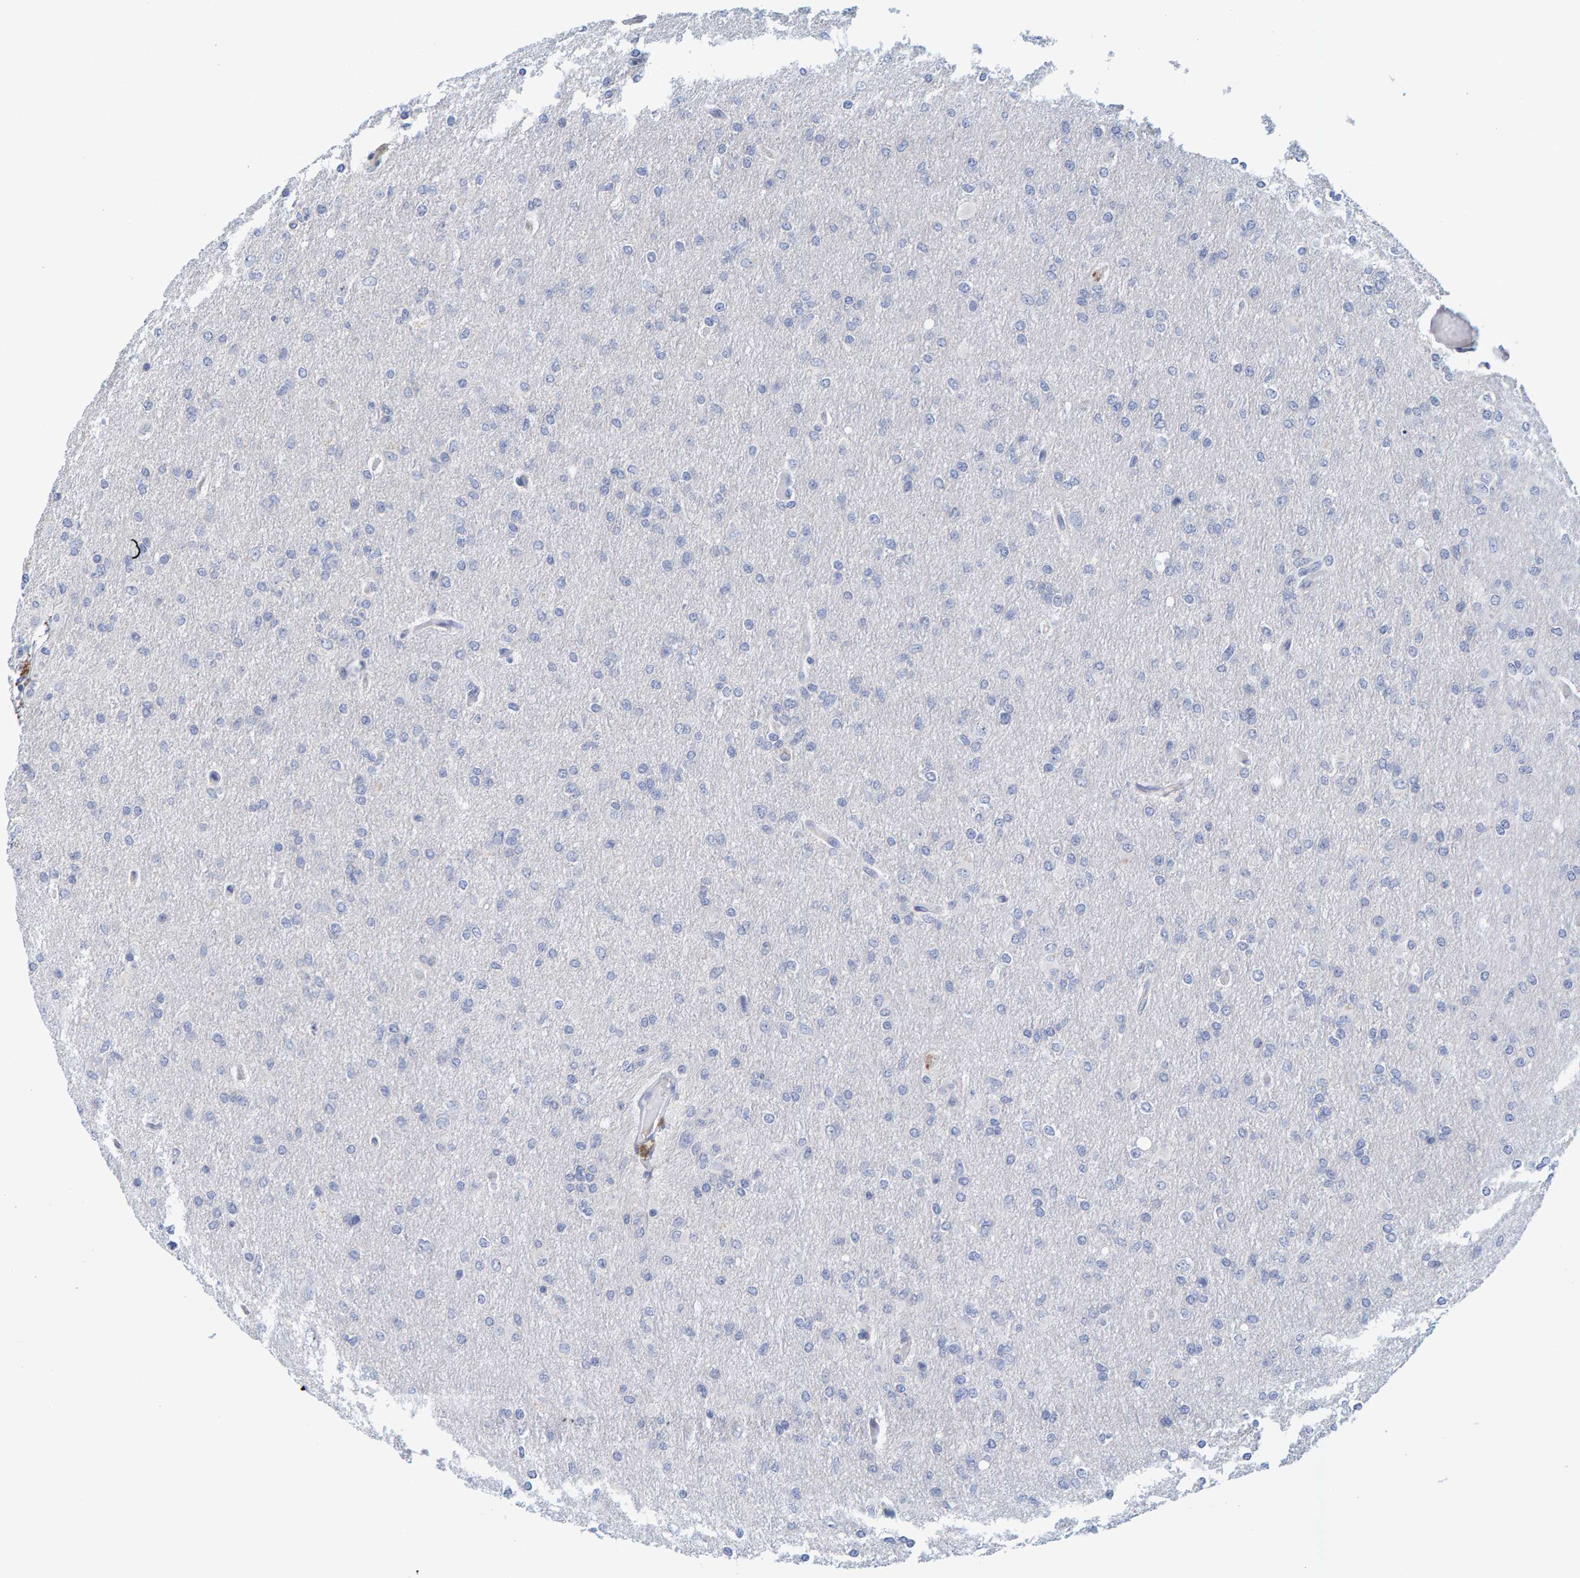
{"staining": {"intensity": "negative", "quantity": "none", "location": "none"}, "tissue": "glioma", "cell_type": "Tumor cells", "image_type": "cancer", "snomed": [{"axis": "morphology", "description": "Glioma, malignant, High grade"}, {"axis": "topography", "description": "Cerebral cortex"}], "caption": "DAB (3,3'-diaminobenzidine) immunohistochemical staining of human malignant glioma (high-grade) reveals no significant expression in tumor cells.", "gene": "ZNF77", "patient": {"sex": "female", "age": 36}}